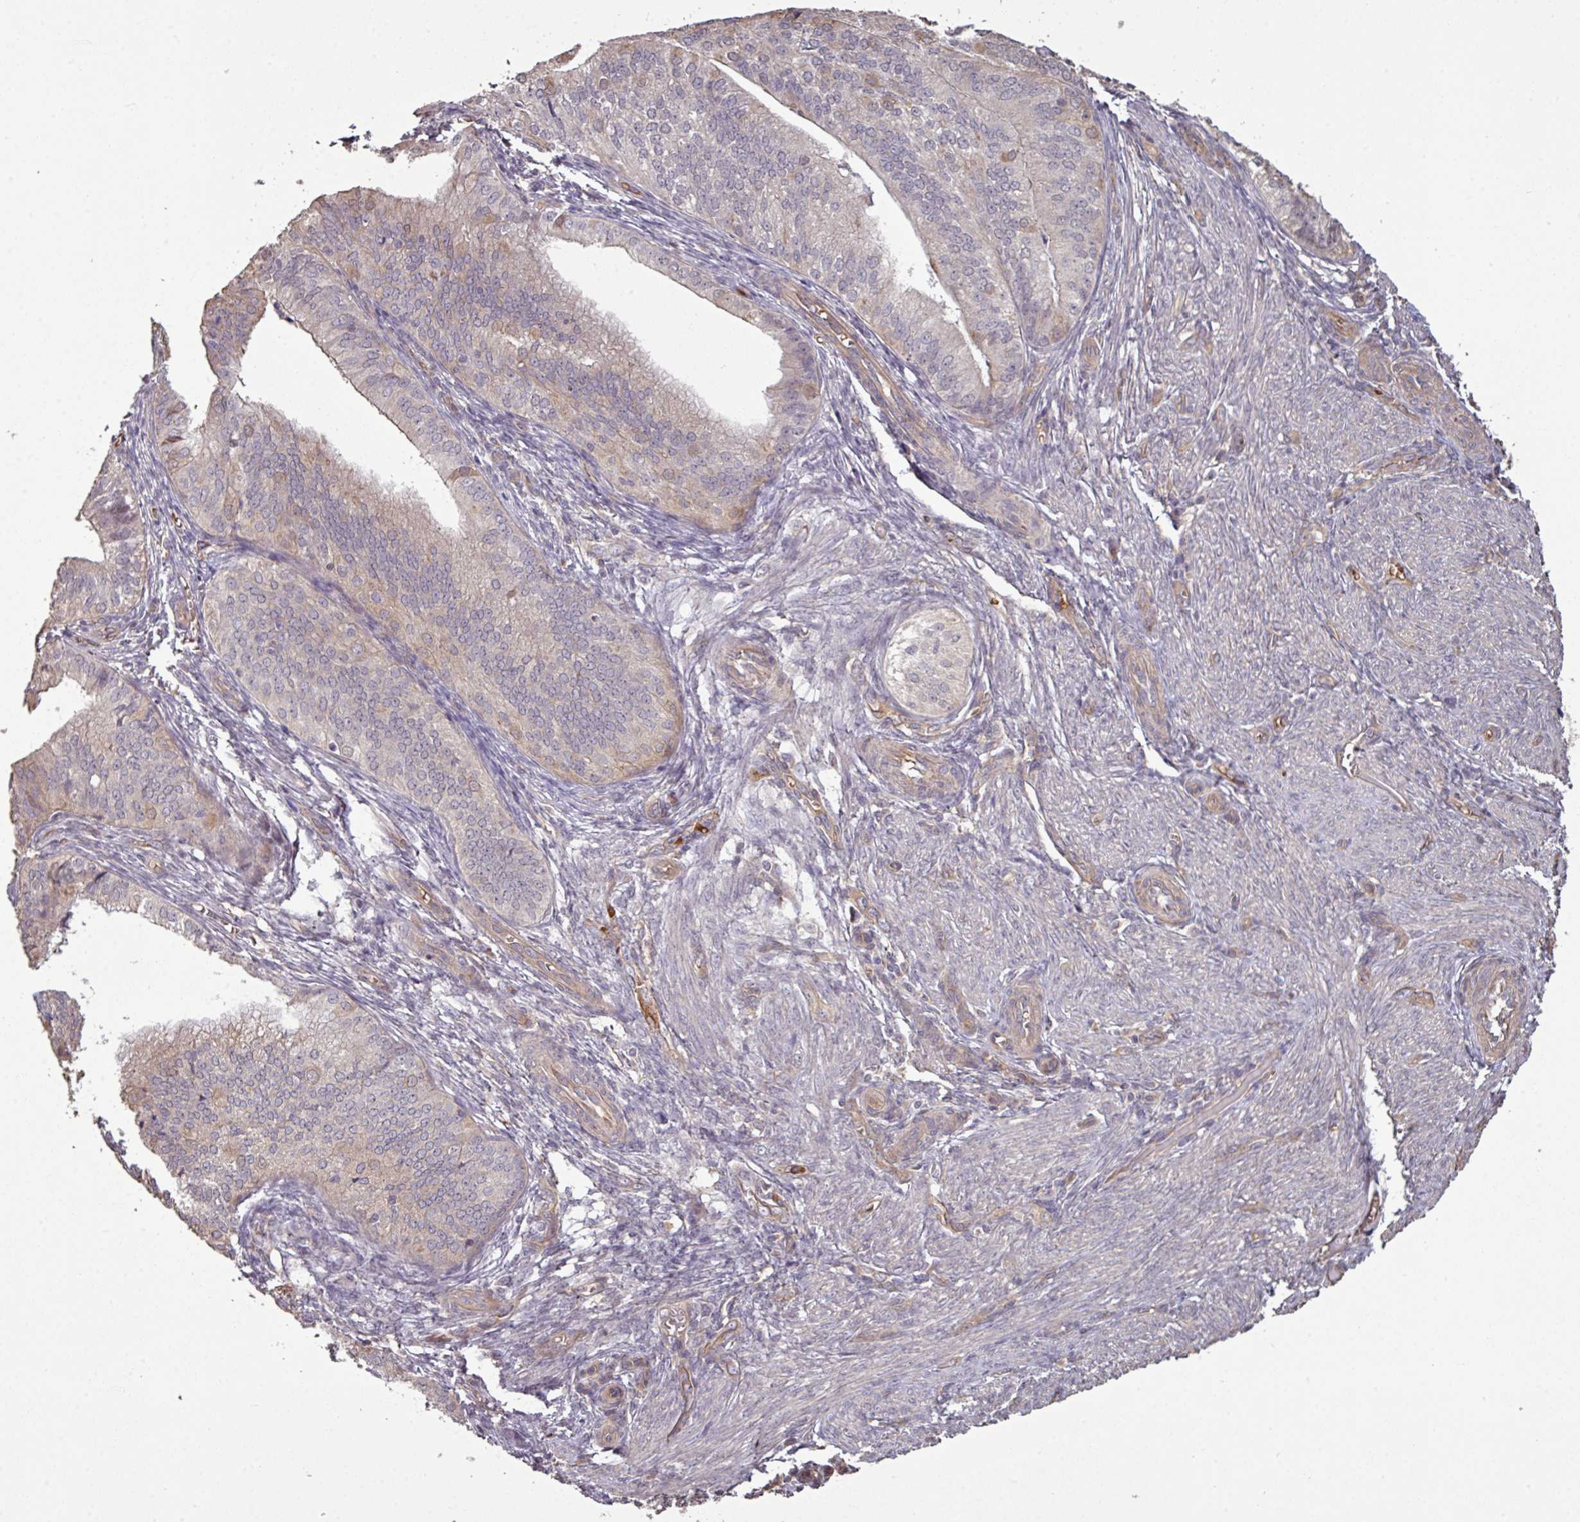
{"staining": {"intensity": "weak", "quantity": "25%-75%", "location": "cytoplasmic/membranous"}, "tissue": "endometrial cancer", "cell_type": "Tumor cells", "image_type": "cancer", "snomed": [{"axis": "morphology", "description": "Adenocarcinoma, NOS"}, {"axis": "topography", "description": "Endometrium"}], "caption": "The image exhibits immunohistochemical staining of endometrial cancer (adenocarcinoma). There is weak cytoplasmic/membranous staining is identified in about 25%-75% of tumor cells. The protein of interest is stained brown, and the nuclei are stained in blue (DAB (3,3'-diaminobenzidine) IHC with brightfield microscopy, high magnification).", "gene": "NHSL2", "patient": {"sex": "female", "age": 50}}